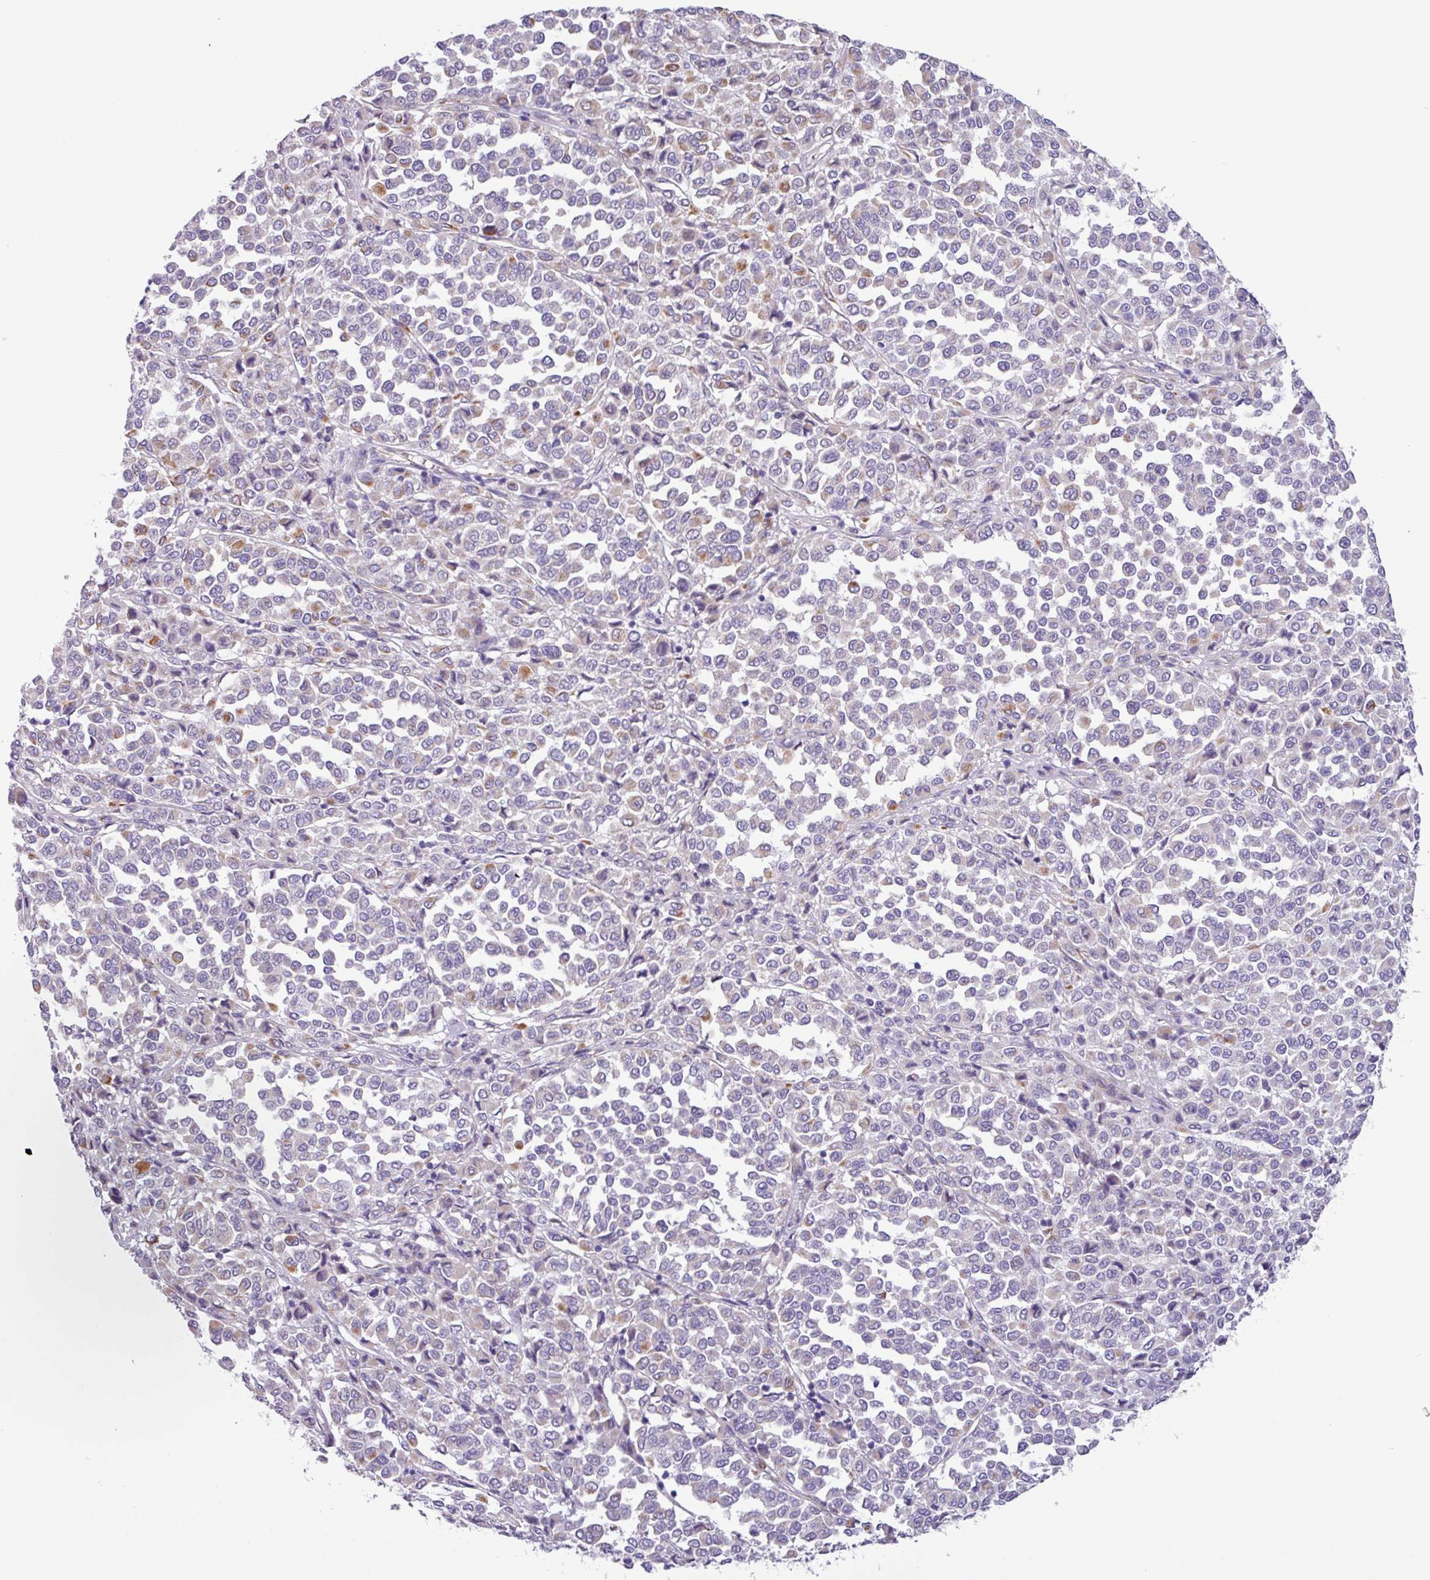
{"staining": {"intensity": "weak", "quantity": "<25%", "location": "cytoplasmic/membranous"}, "tissue": "melanoma", "cell_type": "Tumor cells", "image_type": "cancer", "snomed": [{"axis": "morphology", "description": "Malignant melanoma, Metastatic site"}, {"axis": "topography", "description": "Pancreas"}], "caption": "High power microscopy photomicrograph of an immunohistochemistry histopathology image of melanoma, revealing no significant positivity in tumor cells. (Brightfield microscopy of DAB (3,3'-diaminobenzidine) immunohistochemistry (IHC) at high magnification).", "gene": "MRM2", "patient": {"sex": "female", "age": 30}}